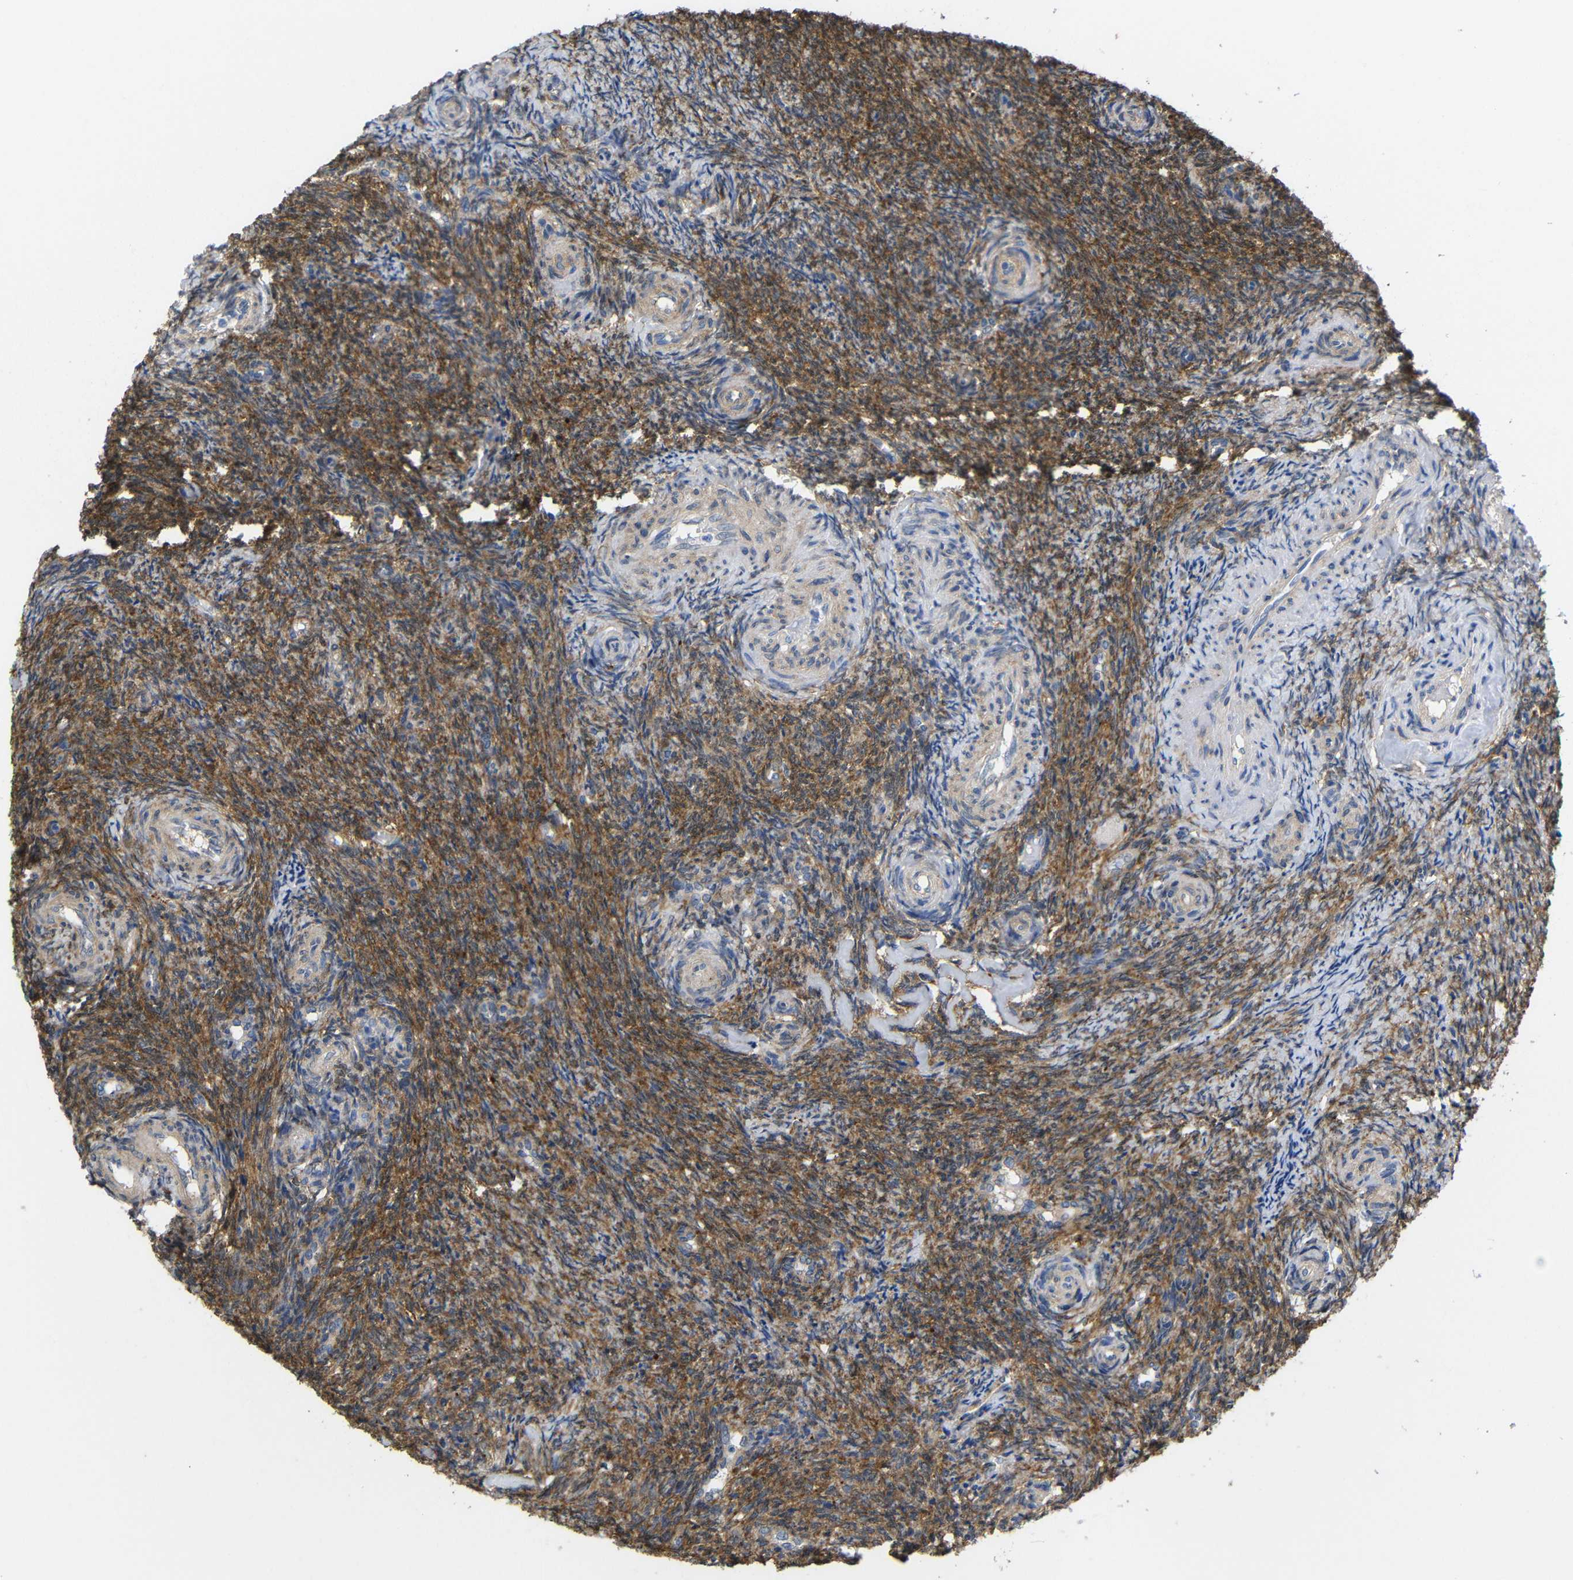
{"staining": {"intensity": "moderate", "quantity": "25%-75%", "location": "cytoplasmic/membranous"}, "tissue": "ovary", "cell_type": "Ovarian stroma cells", "image_type": "normal", "snomed": [{"axis": "morphology", "description": "Normal tissue, NOS"}, {"axis": "topography", "description": "Ovary"}], "caption": "Ovarian stroma cells show medium levels of moderate cytoplasmic/membranous staining in approximately 25%-75% of cells in unremarkable human ovary.", "gene": "PEBP1", "patient": {"sex": "female", "age": 41}}